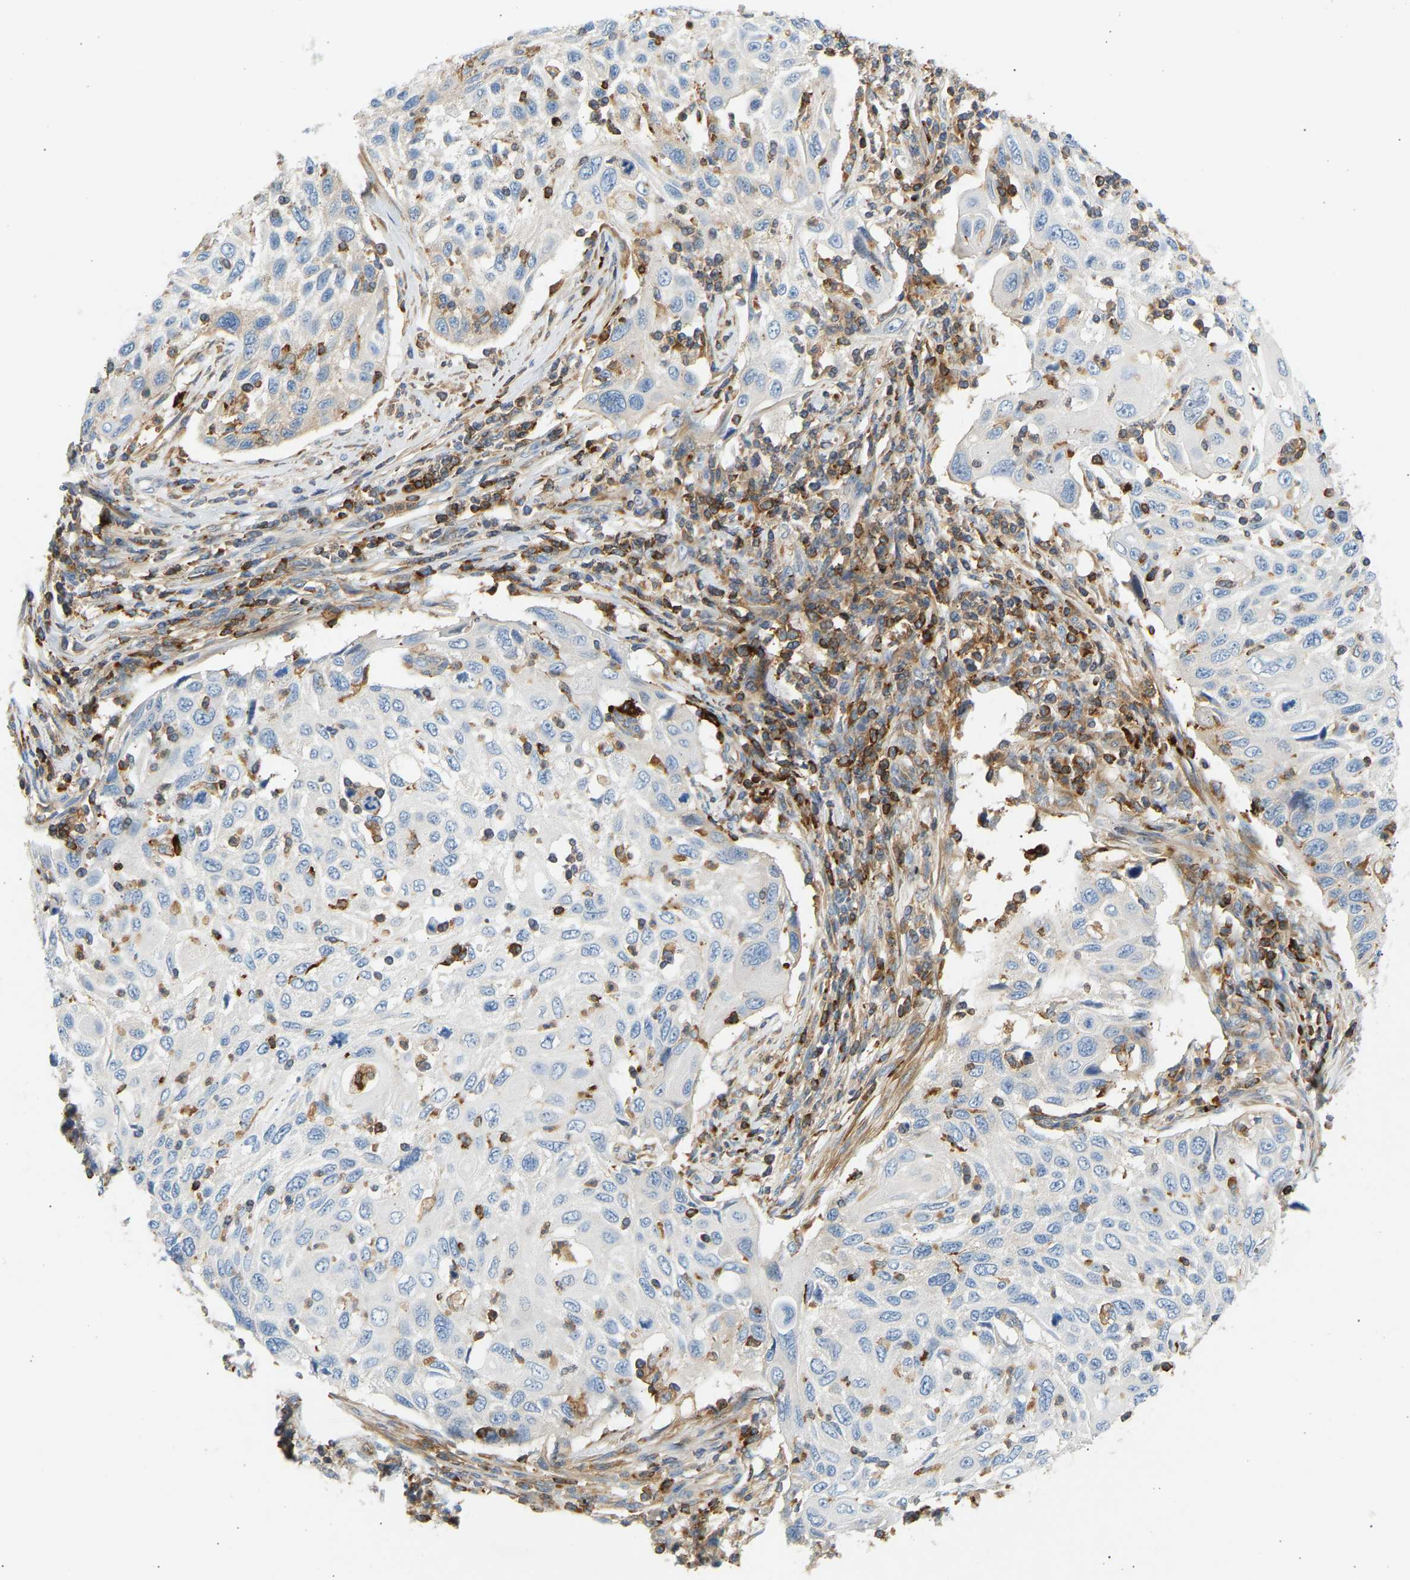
{"staining": {"intensity": "negative", "quantity": "none", "location": "none"}, "tissue": "cervical cancer", "cell_type": "Tumor cells", "image_type": "cancer", "snomed": [{"axis": "morphology", "description": "Squamous cell carcinoma, NOS"}, {"axis": "topography", "description": "Cervix"}], "caption": "This is an immunohistochemistry (IHC) image of cervical squamous cell carcinoma. There is no staining in tumor cells.", "gene": "FNBP1", "patient": {"sex": "female", "age": 70}}